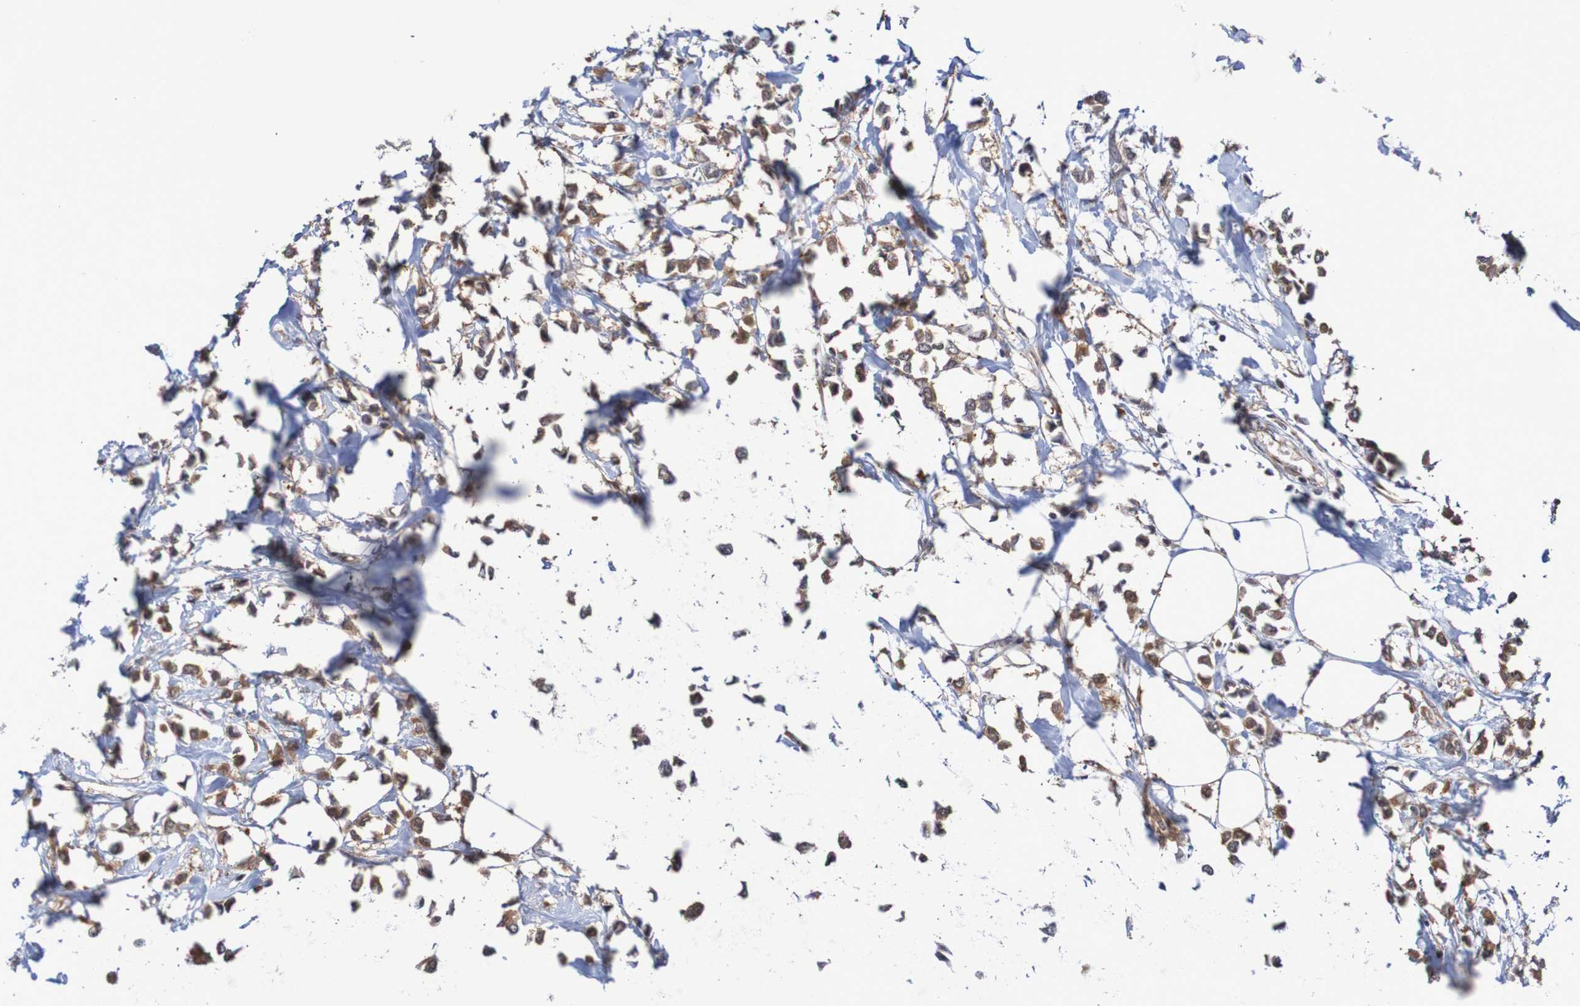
{"staining": {"intensity": "moderate", "quantity": ">75%", "location": "cytoplasmic/membranous"}, "tissue": "breast cancer", "cell_type": "Tumor cells", "image_type": "cancer", "snomed": [{"axis": "morphology", "description": "Lobular carcinoma"}, {"axis": "topography", "description": "Breast"}], "caption": "Brown immunohistochemical staining in human breast lobular carcinoma reveals moderate cytoplasmic/membranous positivity in about >75% of tumor cells.", "gene": "PHPT1", "patient": {"sex": "female", "age": 51}}